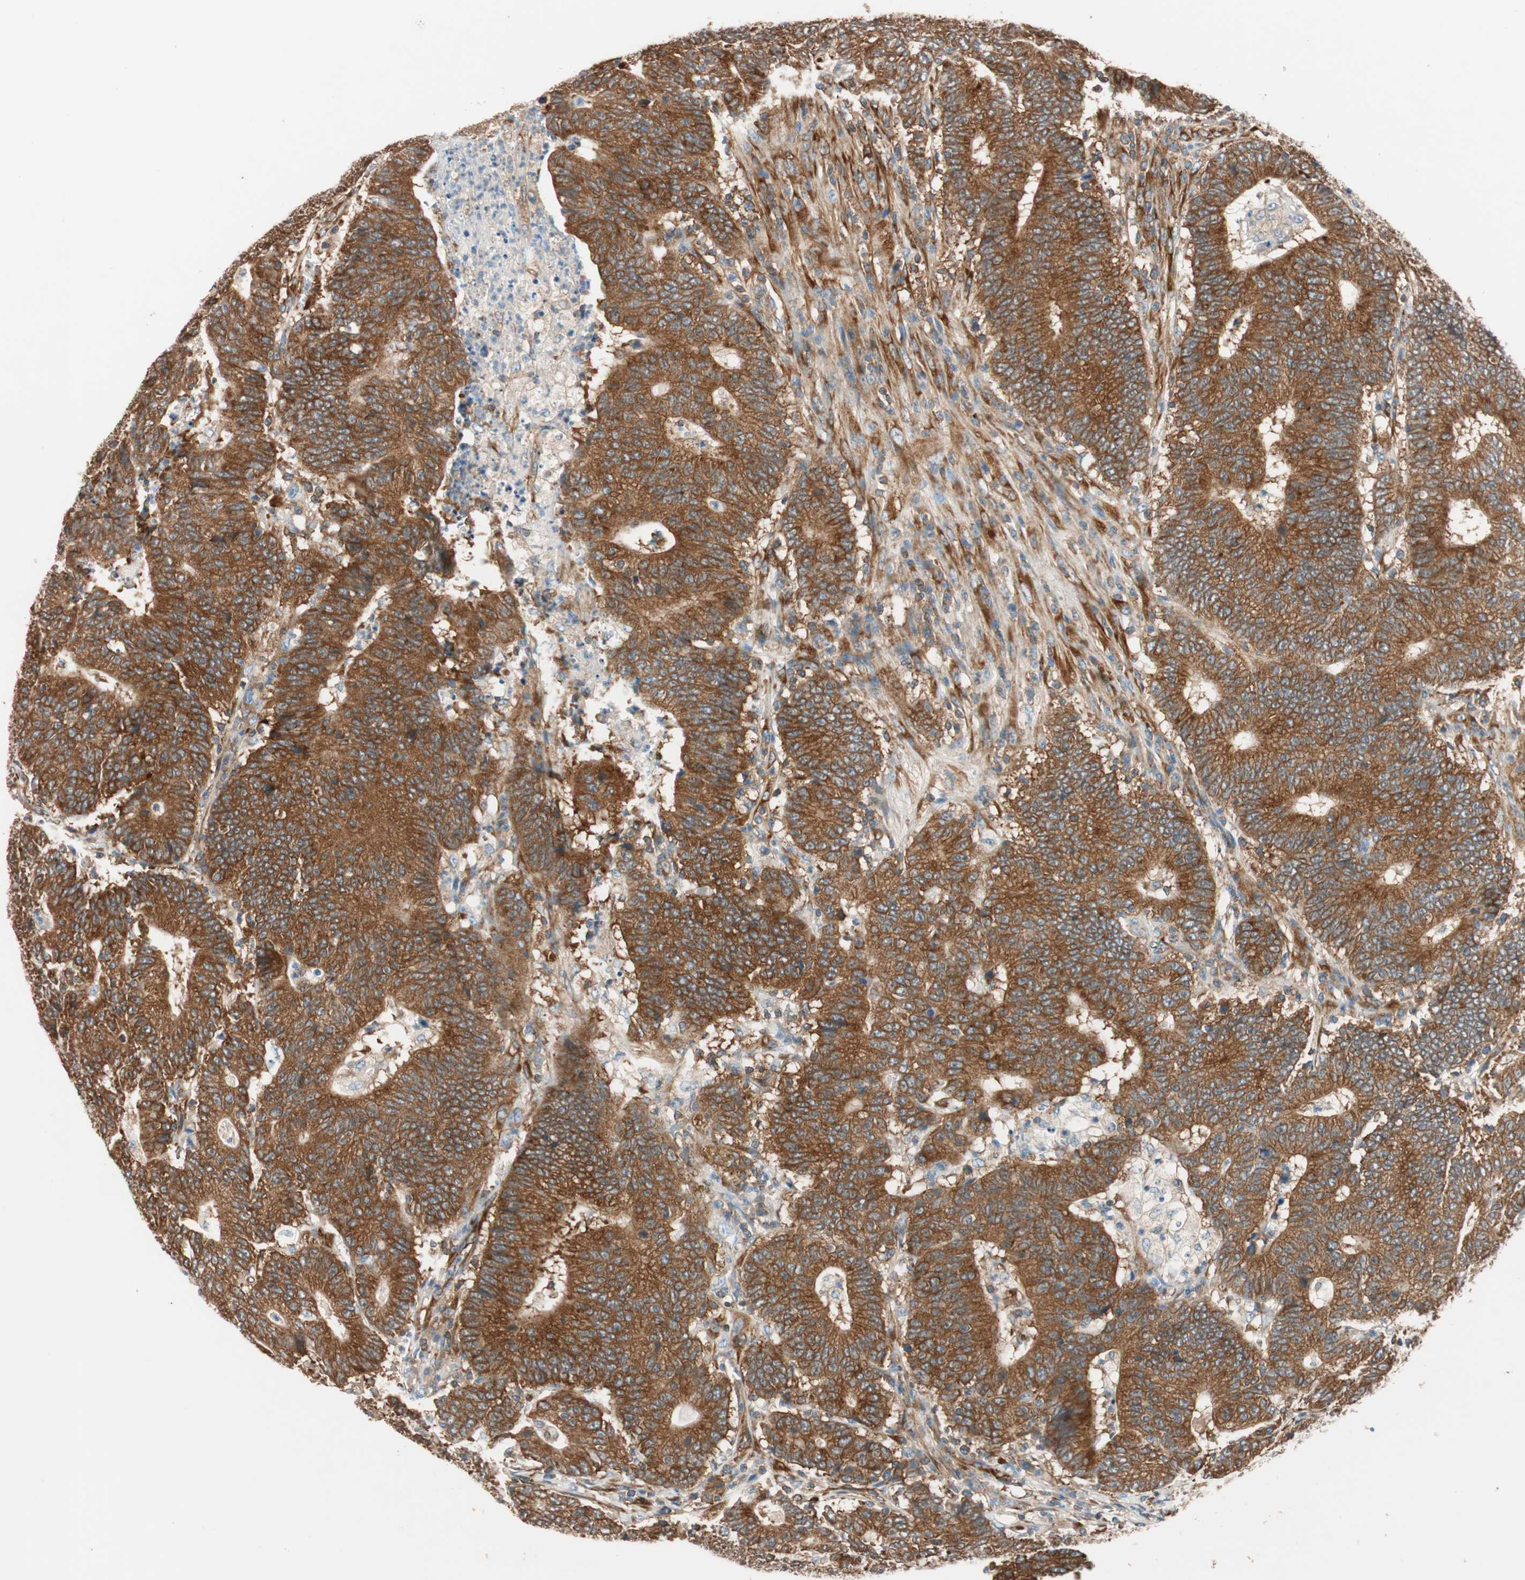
{"staining": {"intensity": "strong", "quantity": ">75%", "location": "cytoplasmic/membranous"}, "tissue": "colorectal cancer", "cell_type": "Tumor cells", "image_type": "cancer", "snomed": [{"axis": "morphology", "description": "Normal tissue, NOS"}, {"axis": "morphology", "description": "Adenocarcinoma, NOS"}, {"axis": "topography", "description": "Colon"}], "caption": "Adenocarcinoma (colorectal) stained for a protein demonstrates strong cytoplasmic/membranous positivity in tumor cells.", "gene": "WASL", "patient": {"sex": "female", "age": 75}}